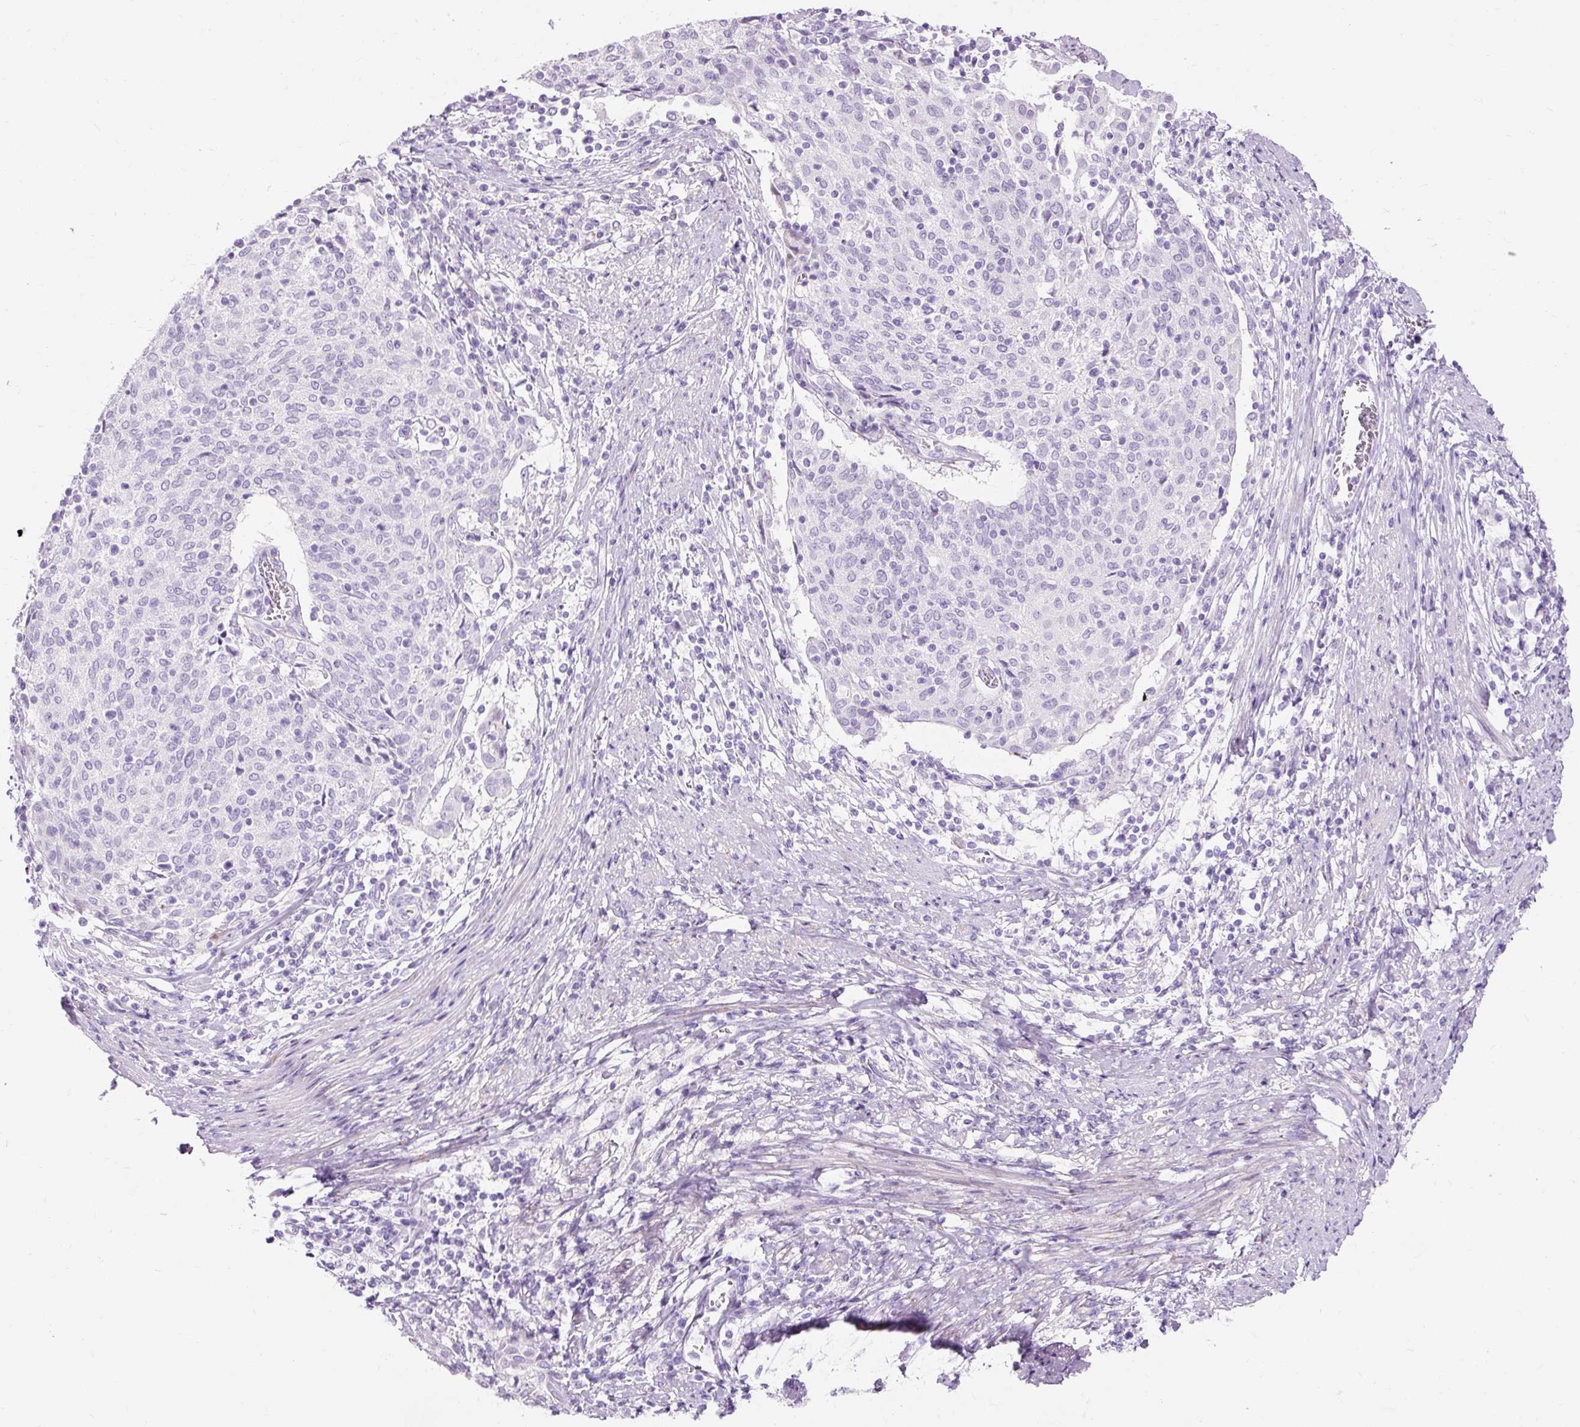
{"staining": {"intensity": "negative", "quantity": "none", "location": "none"}, "tissue": "cervical cancer", "cell_type": "Tumor cells", "image_type": "cancer", "snomed": [{"axis": "morphology", "description": "Squamous cell carcinoma, NOS"}, {"axis": "topography", "description": "Cervix"}], "caption": "IHC of human cervical cancer (squamous cell carcinoma) demonstrates no positivity in tumor cells.", "gene": "CLDN25", "patient": {"sex": "female", "age": 52}}